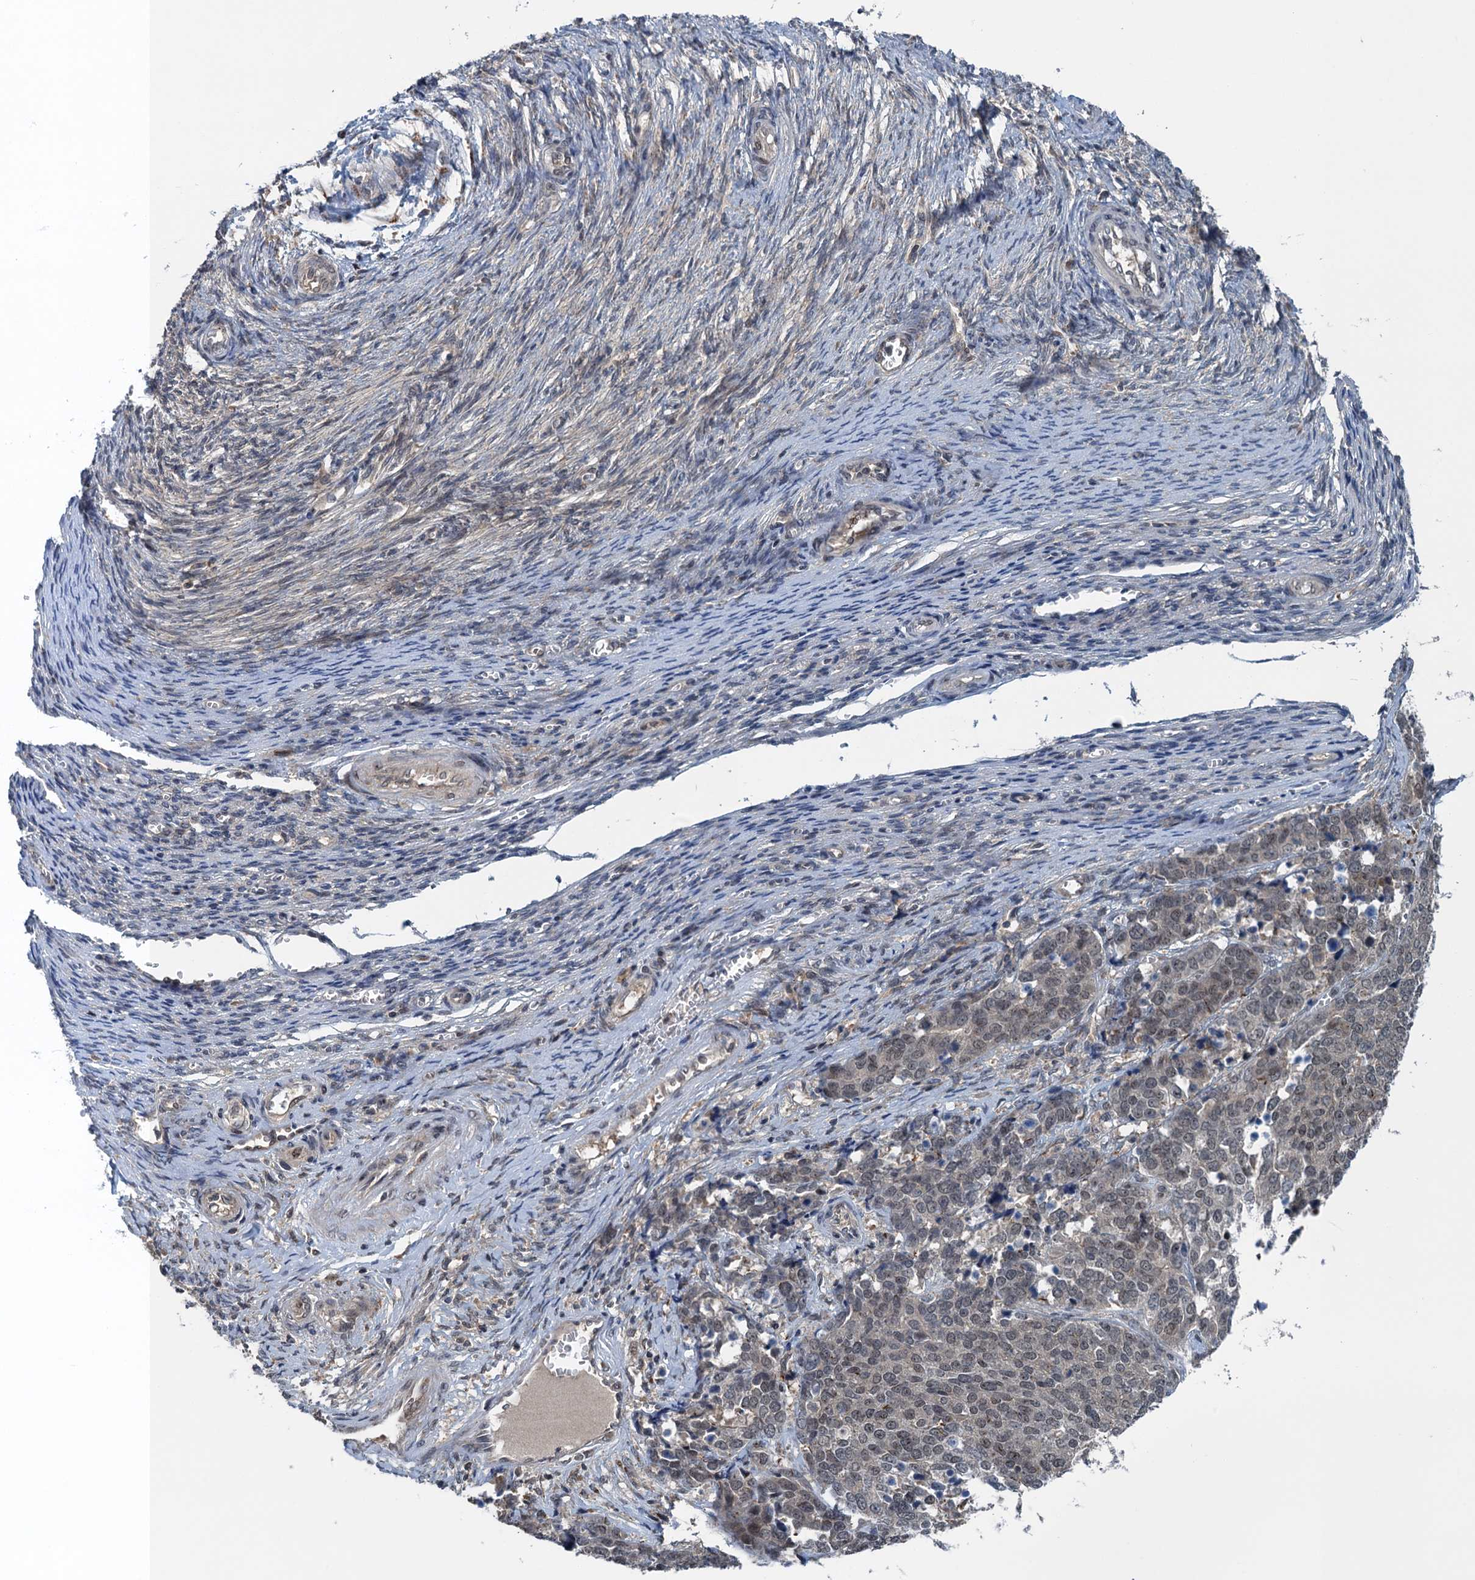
{"staining": {"intensity": "weak", "quantity": "25%-75%", "location": "nuclear"}, "tissue": "ovarian cancer", "cell_type": "Tumor cells", "image_type": "cancer", "snomed": [{"axis": "morphology", "description": "Cystadenocarcinoma, serous, NOS"}, {"axis": "topography", "description": "Ovary"}], "caption": "This is an image of immunohistochemistry staining of ovarian serous cystadenocarcinoma, which shows weak staining in the nuclear of tumor cells.", "gene": "RNF165", "patient": {"sex": "female", "age": 44}}